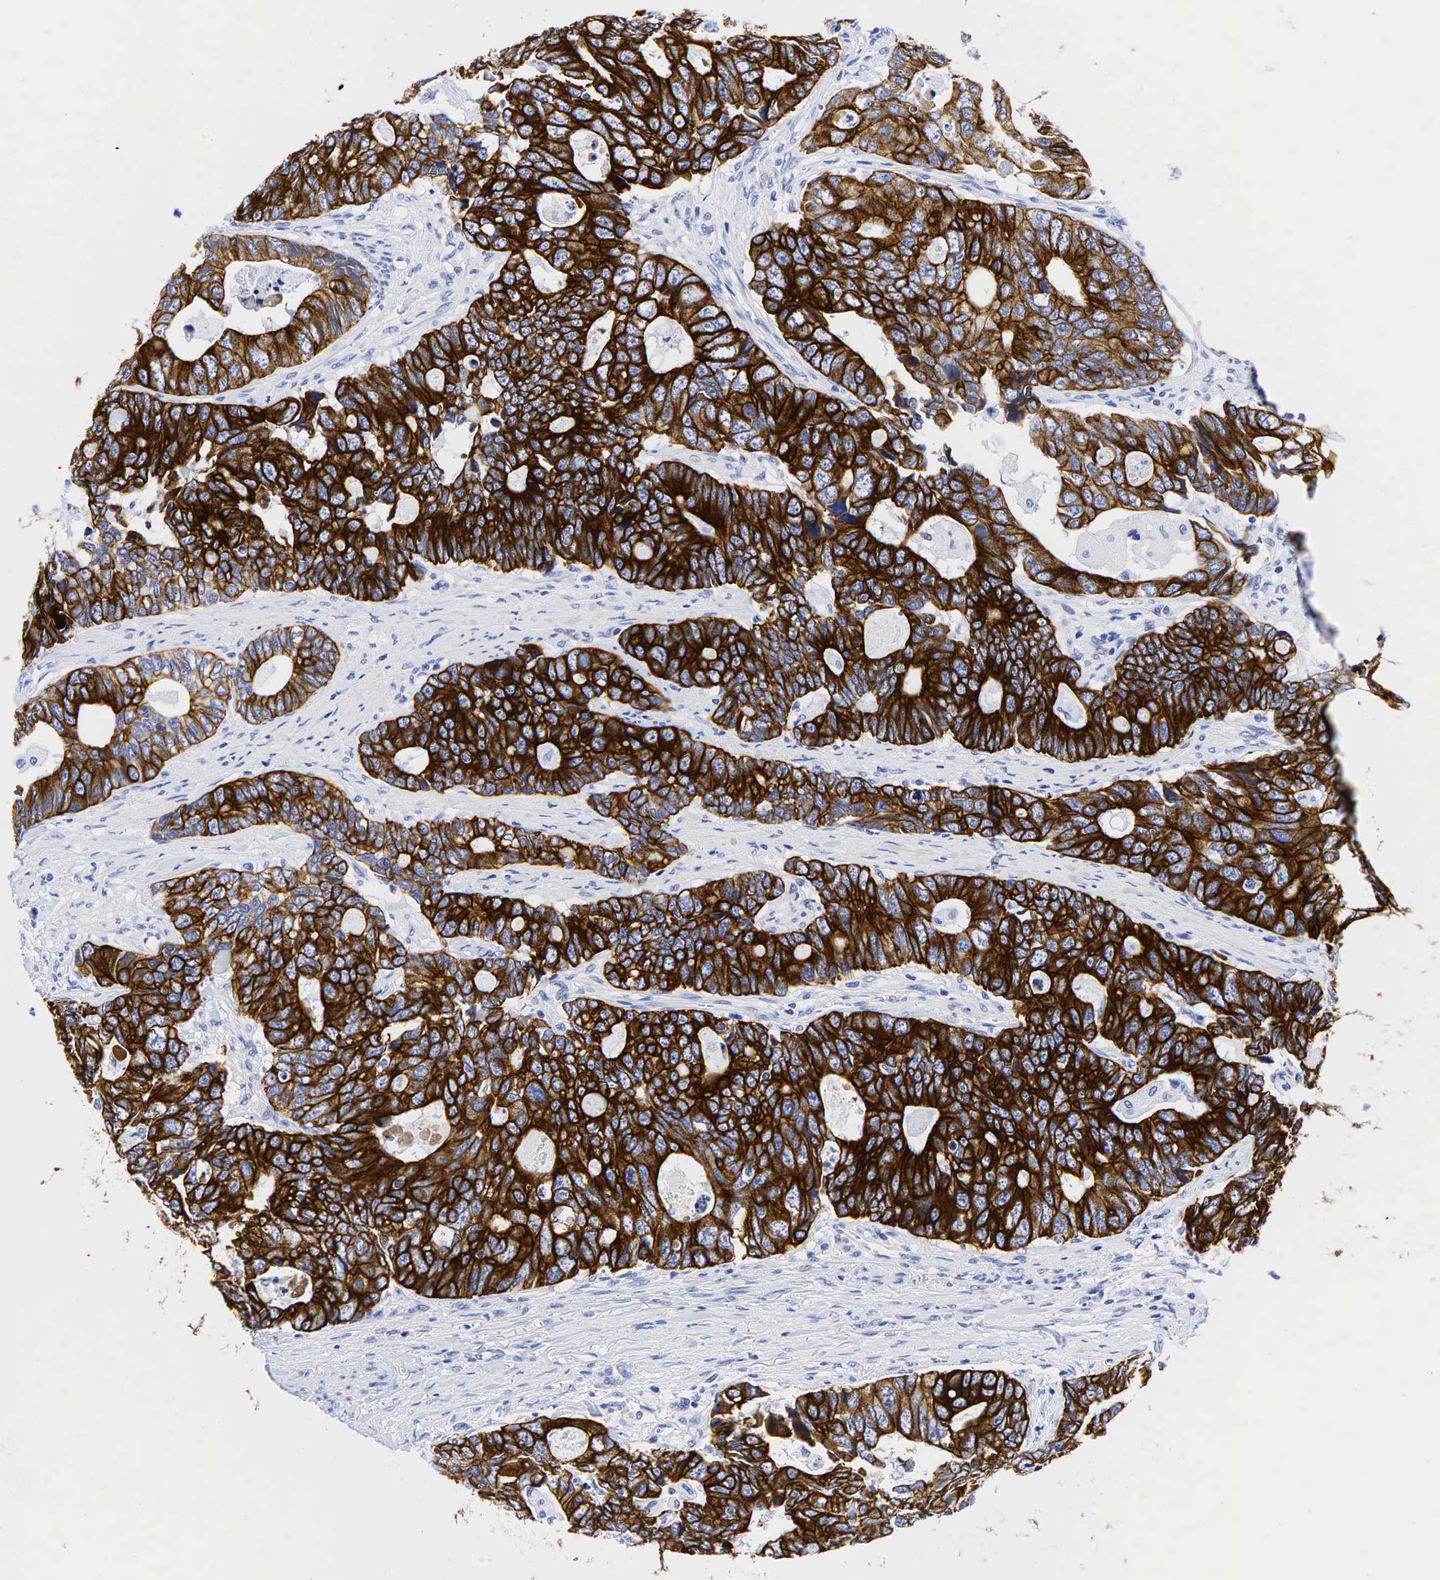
{"staining": {"intensity": "strong", "quantity": ">75%", "location": "cytoplasmic/membranous"}, "tissue": "colorectal cancer", "cell_type": "Tumor cells", "image_type": "cancer", "snomed": [{"axis": "morphology", "description": "Adenocarcinoma, NOS"}, {"axis": "topography", "description": "Rectum"}], "caption": "Immunohistochemistry micrograph of neoplastic tissue: colorectal adenocarcinoma stained using immunohistochemistry shows high levels of strong protein expression localized specifically in the cytoplasmic/membranous of tumor cells, appearing as a cytoplasmic/membranous brown color.", "gene": "KRT18", "patient": {"sex": "female", "age": 67}}